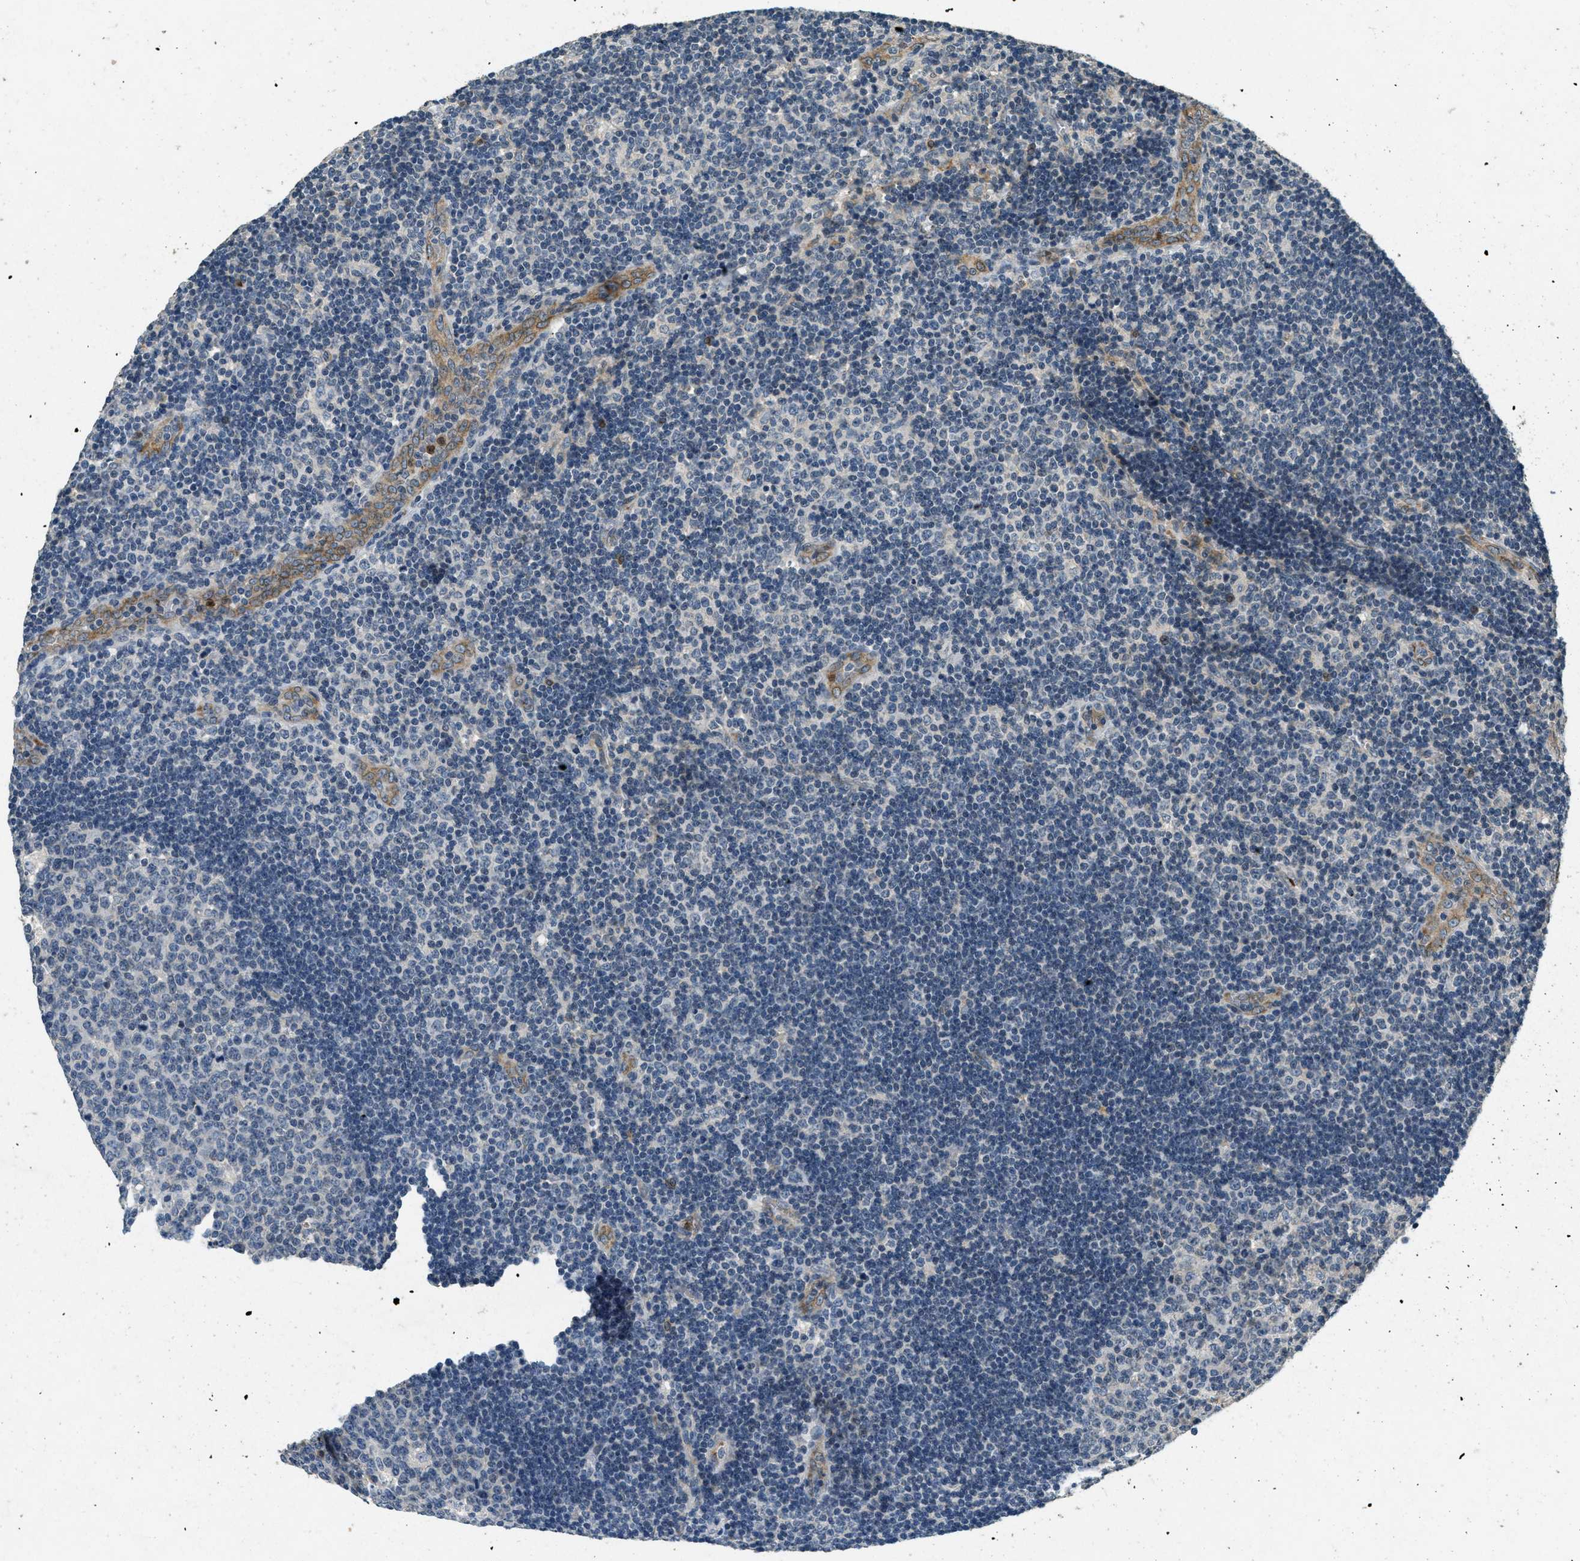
{"staining": {"intensity": "negative", "quantity": "none", "location": "none"}, "tissue": "lymph node", "cell_type": "Germinal center cells", "image_type": "normal", "snomed": [{"axis": "morphology", "description": "Normal tissue, NOS"}, {"axis": "topography", "description": "Lymph node"}, {"axis": "topography", "description": "Salivary gland"}], "caption": "This histopathology image is of benign lymph node stained with immunohistochemistry (IHC) to label a protein in brown with the nuclei are counter-stained blue. There is no staining in germinal center cells. Nuclei are stained in blue.", "gene": "RAB3D", "patient": {"sex": "male", "age": 8}}